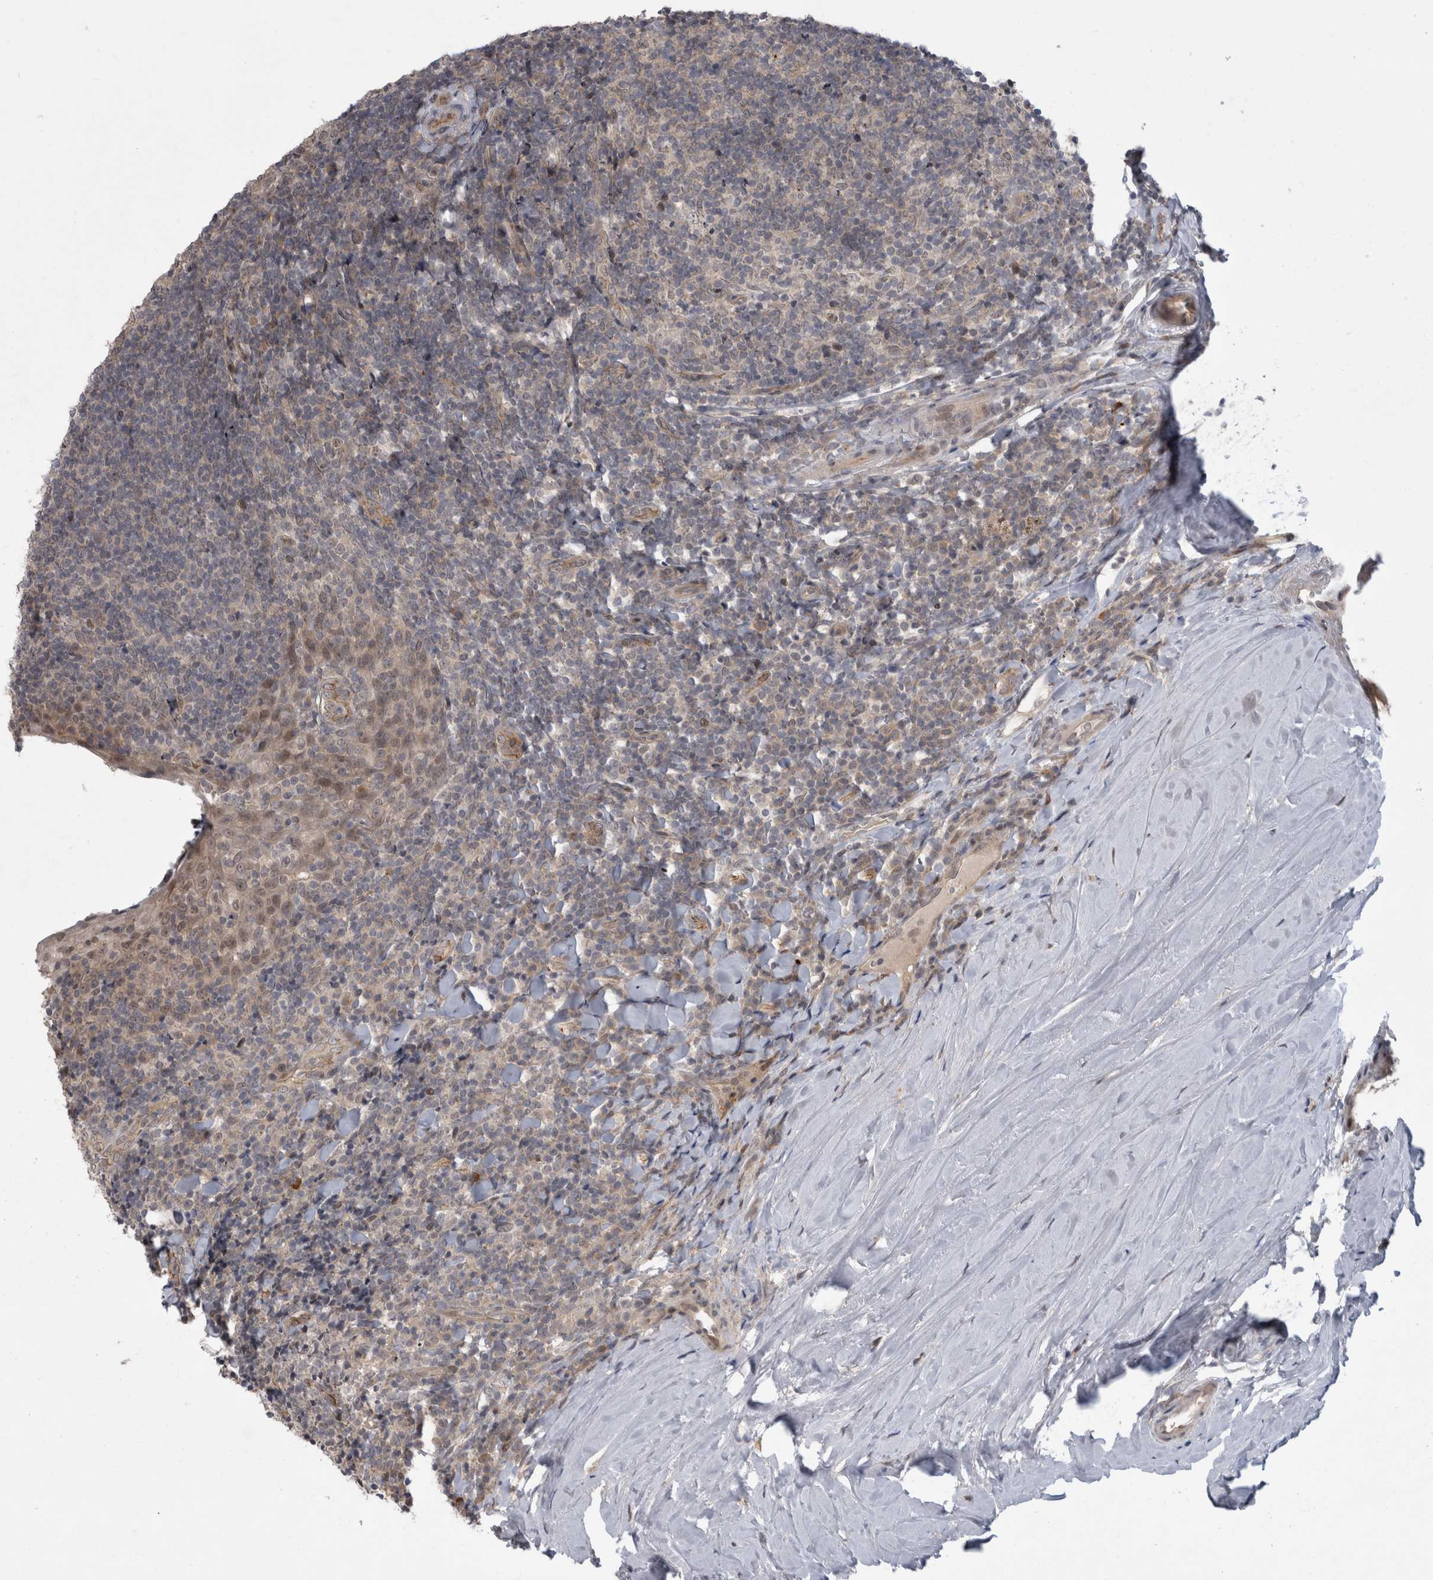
{"staining": {"intensity": "negative", "quantity": "none", "location": "none"}, "tissue": "tonsil", "cell_type": "Germinal center cells", "image_type": "normal", "snomed": [{"axis": "morphology", "description": "Normal tissue, NOS"}, {"axis": "topography", "description": "Tonsil"}], "caption": "DAB (3,3'-diaminobenzidine) immunohistochemical staining of normal tonsil shows no significant expression in germinal center cells. The staining is performed using DAB brown chromogen with nuclei counter-stained in using hematoxylin.", "gene": "MTBP", "patient": {"sex": "male", "age": 37}}